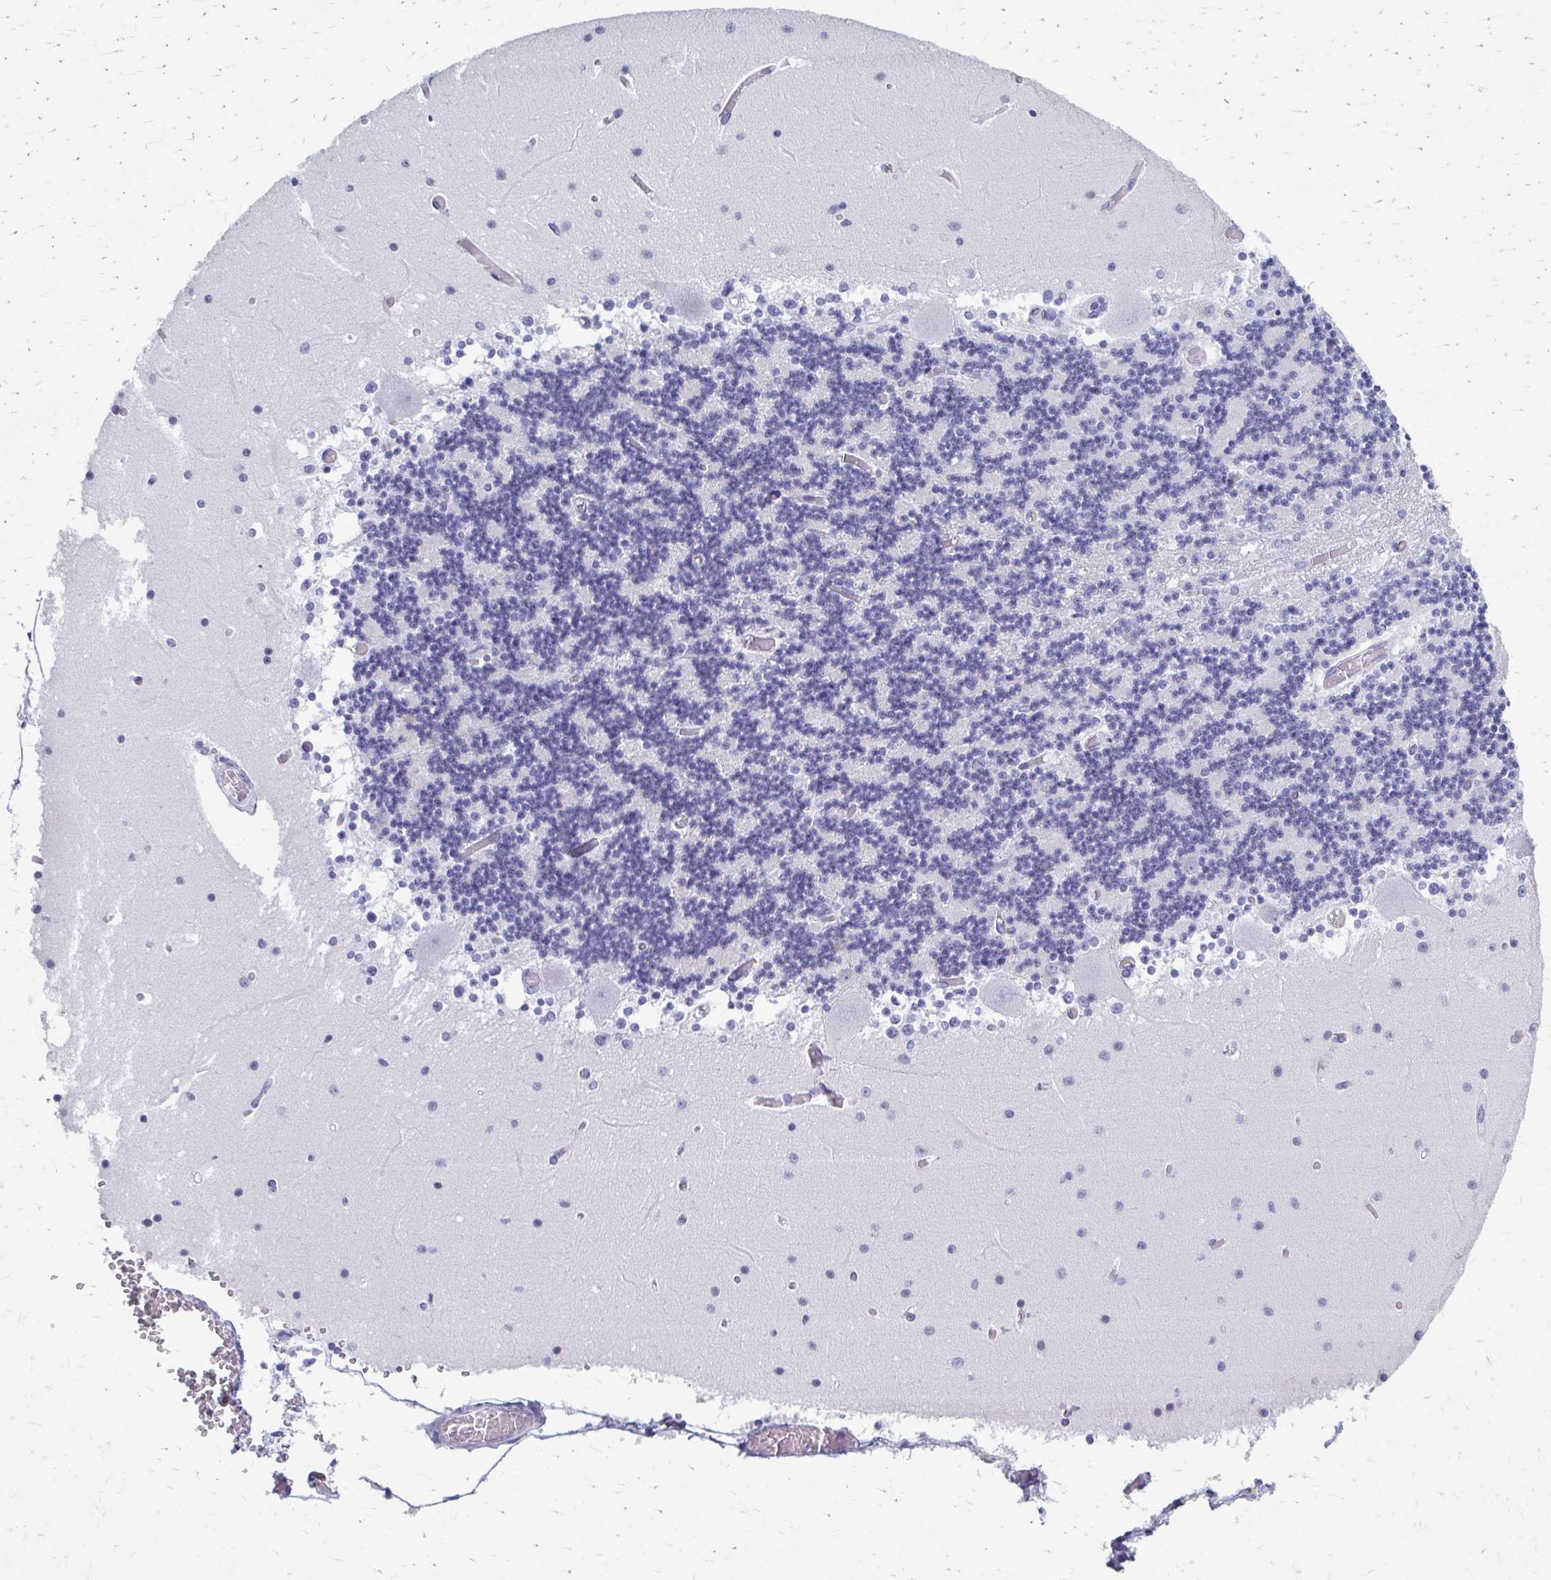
{"staining": {"intensity": "negative", "quantity": "none", "location": "none"}, "tissue": "cerebellum", "cell_type": "Cells in granular layer", "image_type": "normal", "snomed": [{"axis": "morphology", "description": "Normal tissue, NOS"}, {"axis": "topography", "description": "Cerebellum"}], "caption": "IHC micrograph of unremarkable cerebellum: cerebellum stained with DAB (3,3'-diaminobenzidine) demonstrates no significant protein positivity in cells in granular layer.", "gene": "CELF5", "patient": {"sex": "female", "age": 28}}